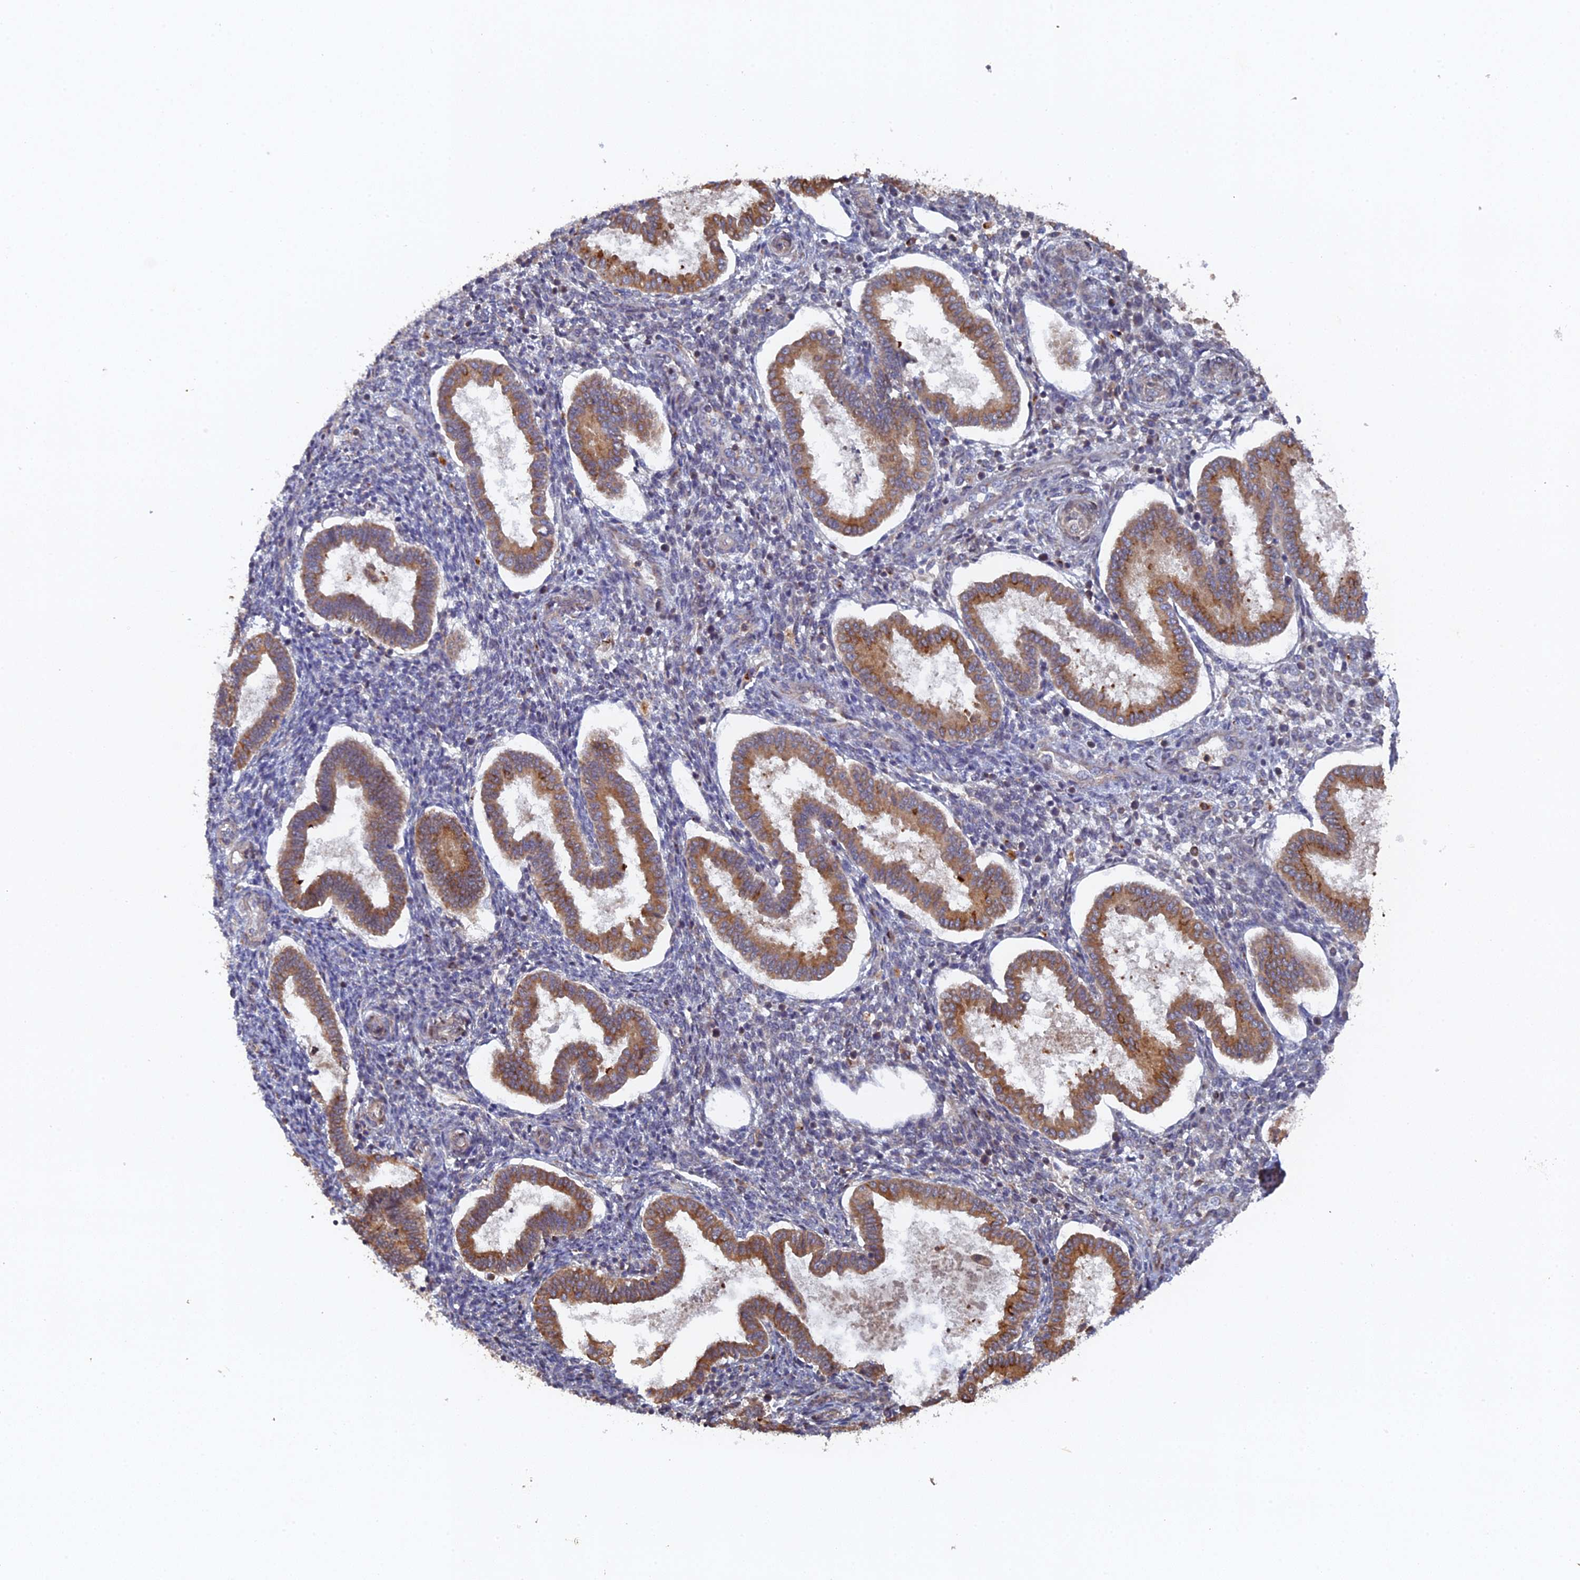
{"staining": {"intensity": "weak", "quantity": "<25%", "location": "cytoplasmic/membranous"}, "tissue": "endometrium", "cell_type": "Cells in endometrial stroma", "image_type": "normal", "snomed": [{"axis": "morphology", "description": "Normal tissue, NOS"}, {"axis": "topography", "description": "Endometrium"}], "caption": "IHC micrograph of normal endometrium: endometrium stained with DAB displays no significant protein staining in cells in endometrial stroma.", "gene": "VPS37C", "patient": {"sex": "female", "age": 24}}